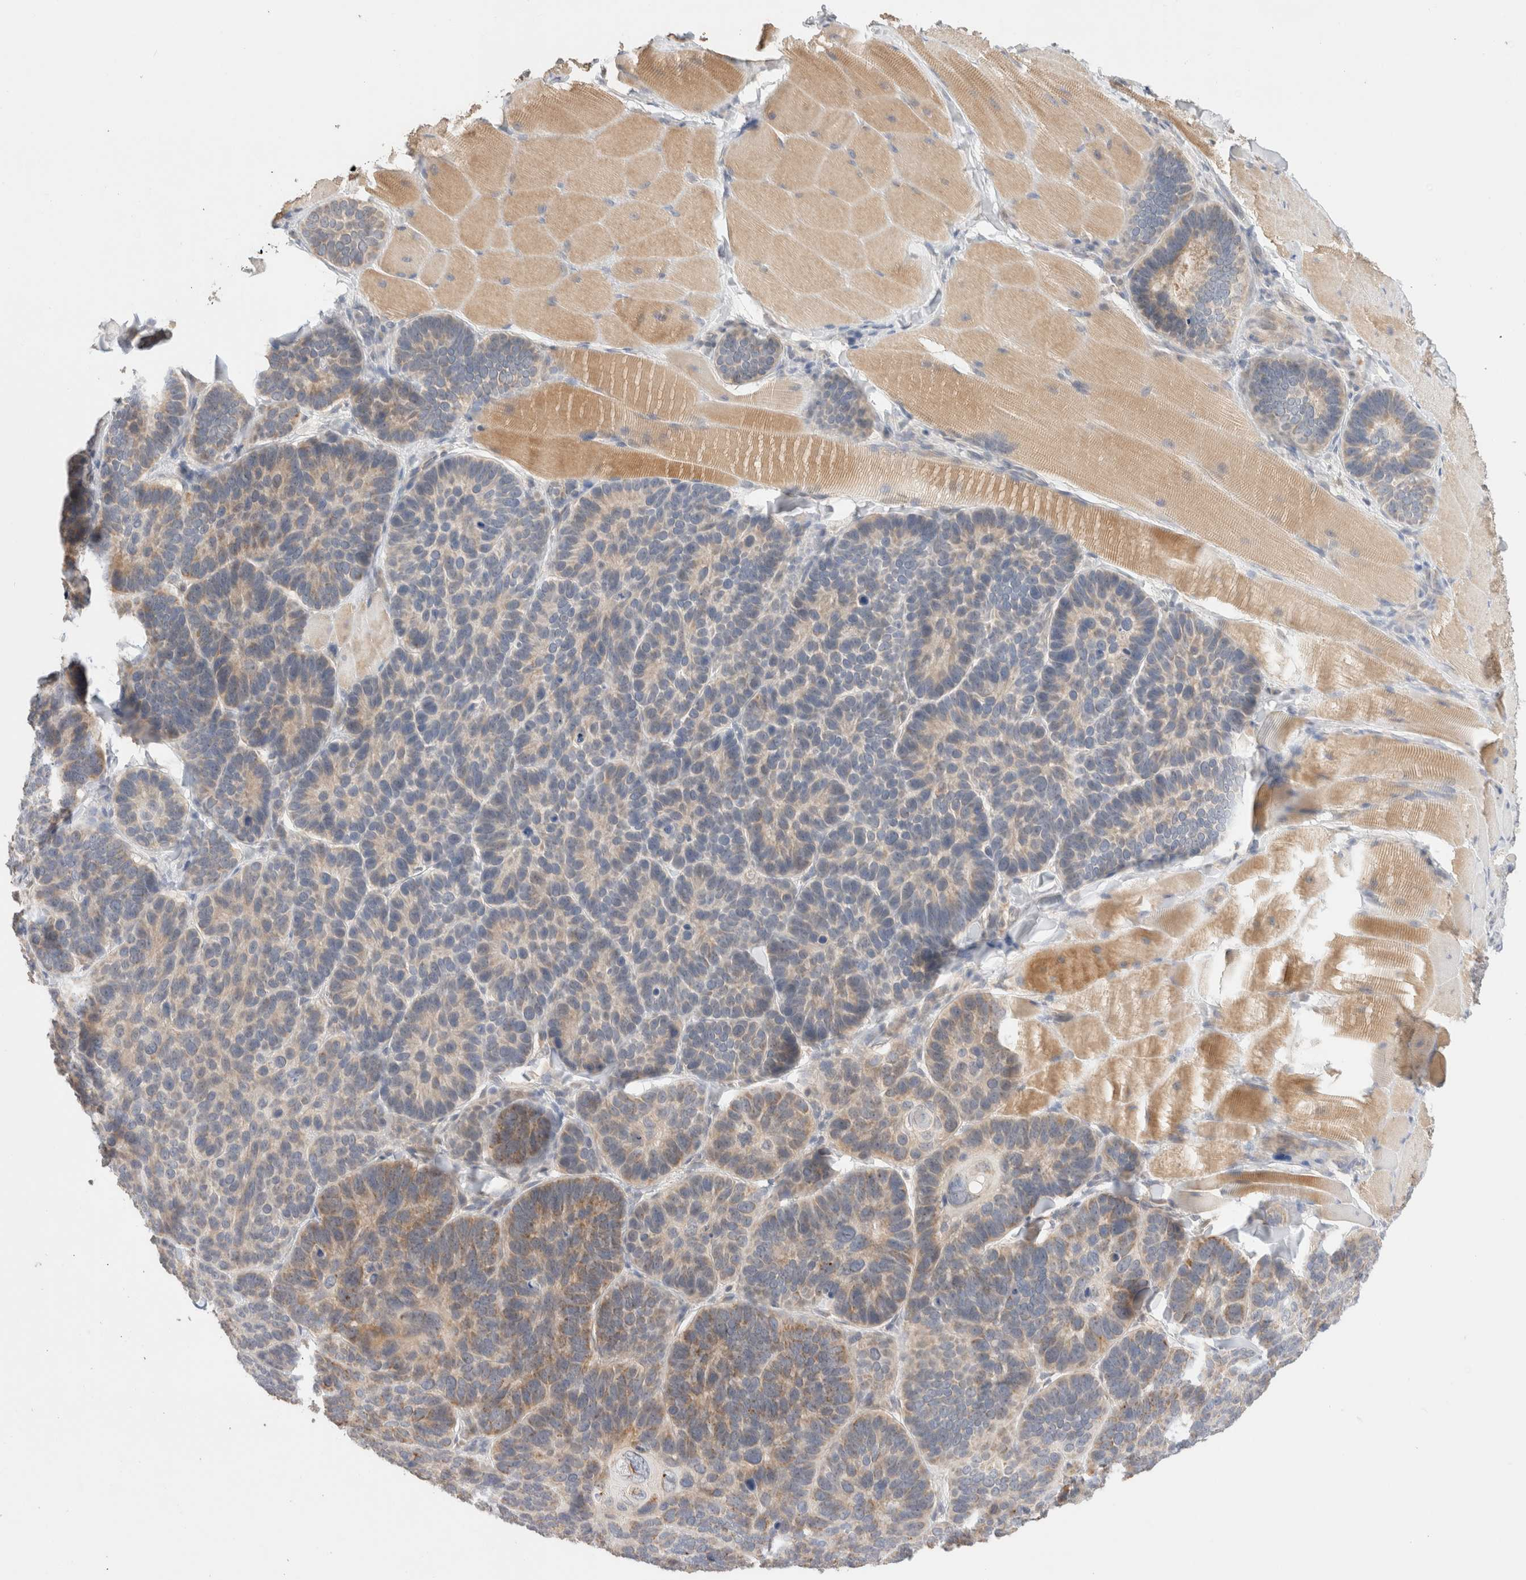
{"staining": {"intensity": "moderate", "quantity": "<25%", "location": "cytoplasmic/membranous"}, "tissue": "skin cancer", "cell_type": "Tumor cells", "image_type": "cancer", "snomed": [{"axis": "morphology", "description": "Basal cell carcinoma"}, {"axis": "topography", "description": "Skin"}], "caption": "This histopathology image demonstrates IHC staining of basal cell carcinoma (skin), with low moderate cytoplasmic/membranous staining in approximately <25% of tumor cells.", "gene": "CA13", "patient": {"sex": "male", "age": 62}}